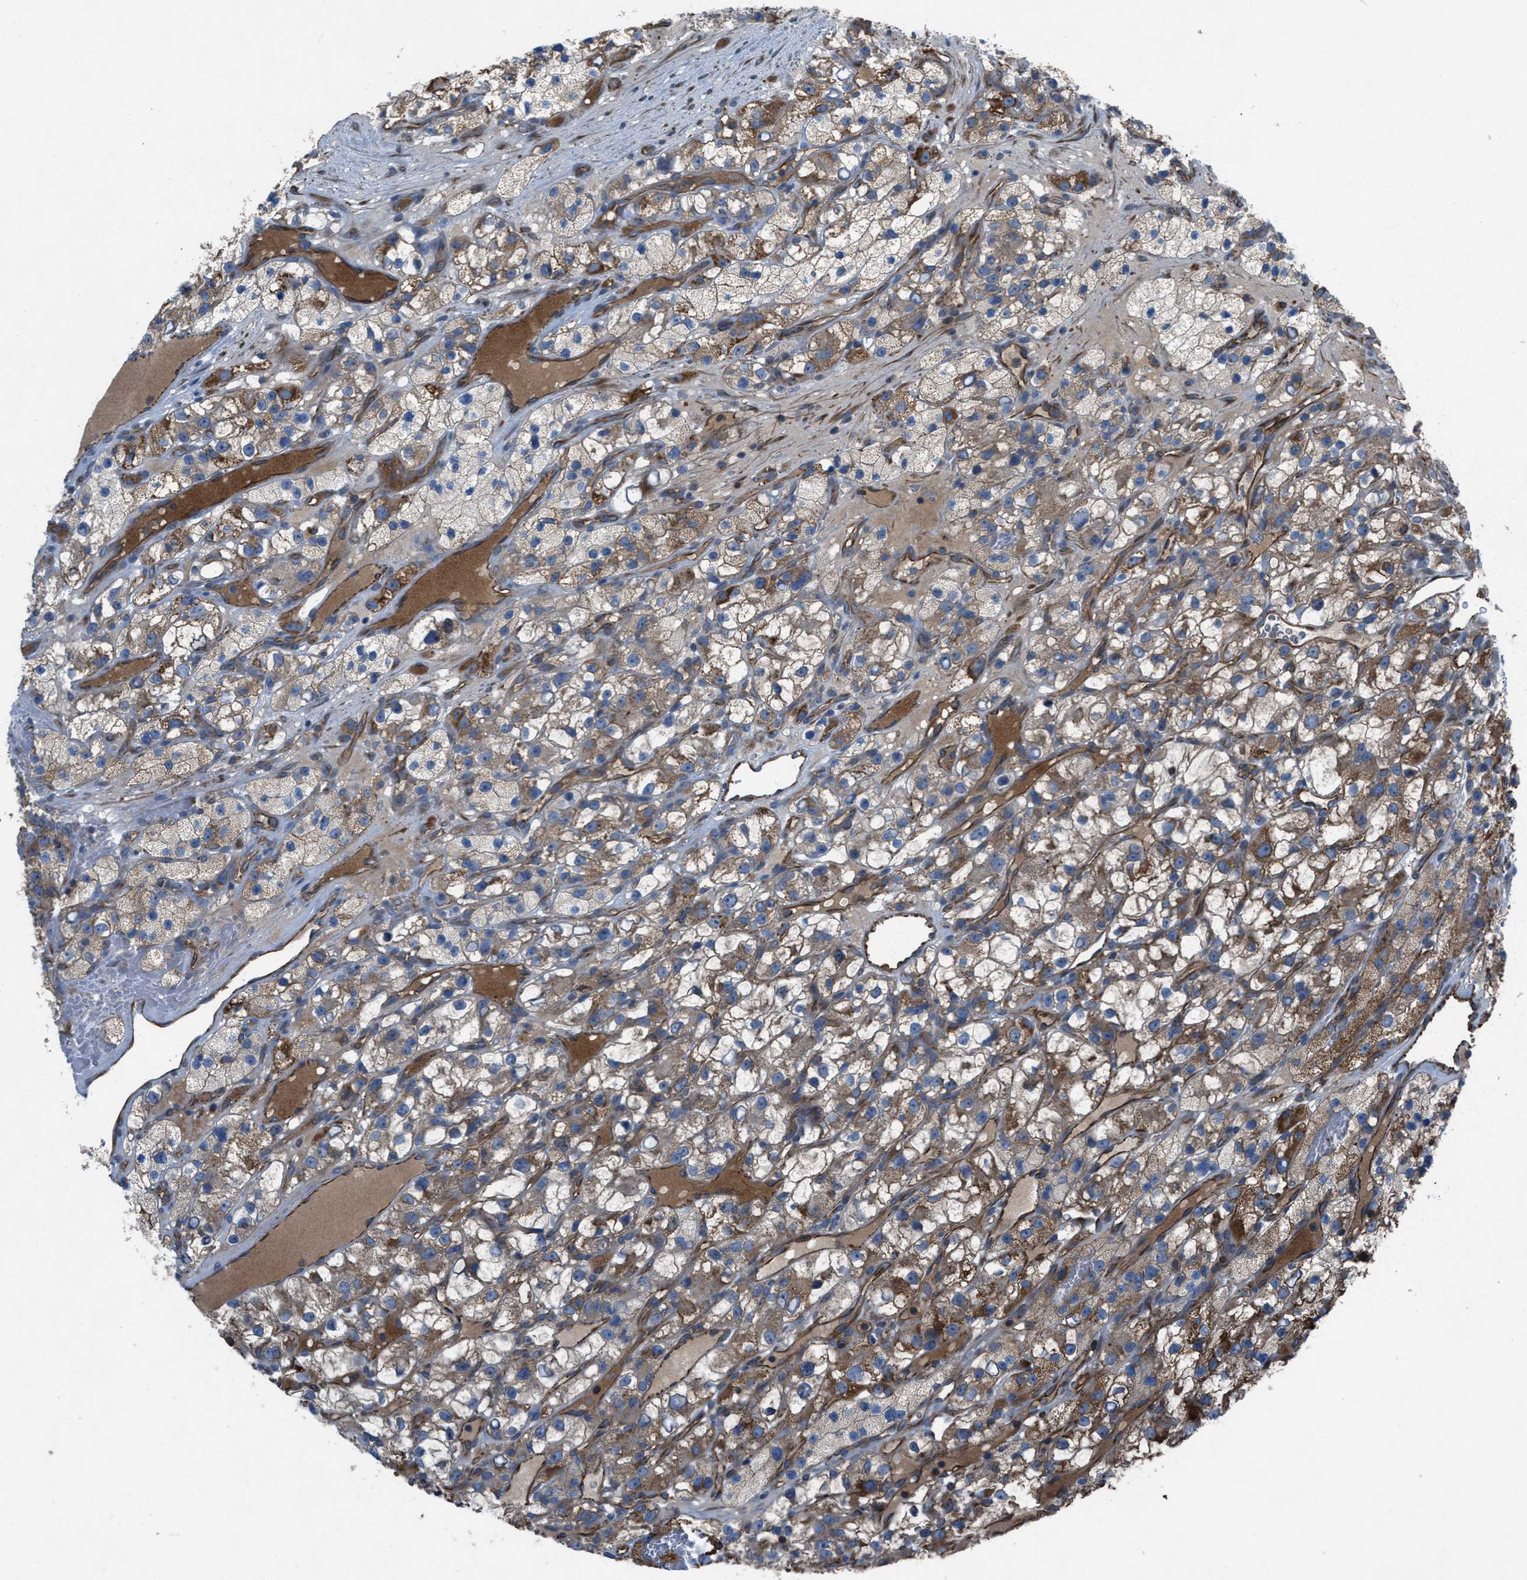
{"staining": {"intensity": "moderate", "quantity": "<25%", "location": "cytoplasmic/membranous"}, "tissue": "renal cancer", "cell_type": "Tumor cells", "image_type": "cancer", "snomed": [{"axis": "morphology", "description": "Adenocarcinoma, NOS"}, {"axis": "topography", "description": "Kidney"}], "caption": "IHC photomicrograph of human adenocarcinoma (renal) stained for a protein (brown), which reveals low levels of moderate cytoplasmic/membranous positivity in approximately <25% of tumor cells.", "gene": "SLC6A9", "patient": {"sex": "female", "age": 57}}